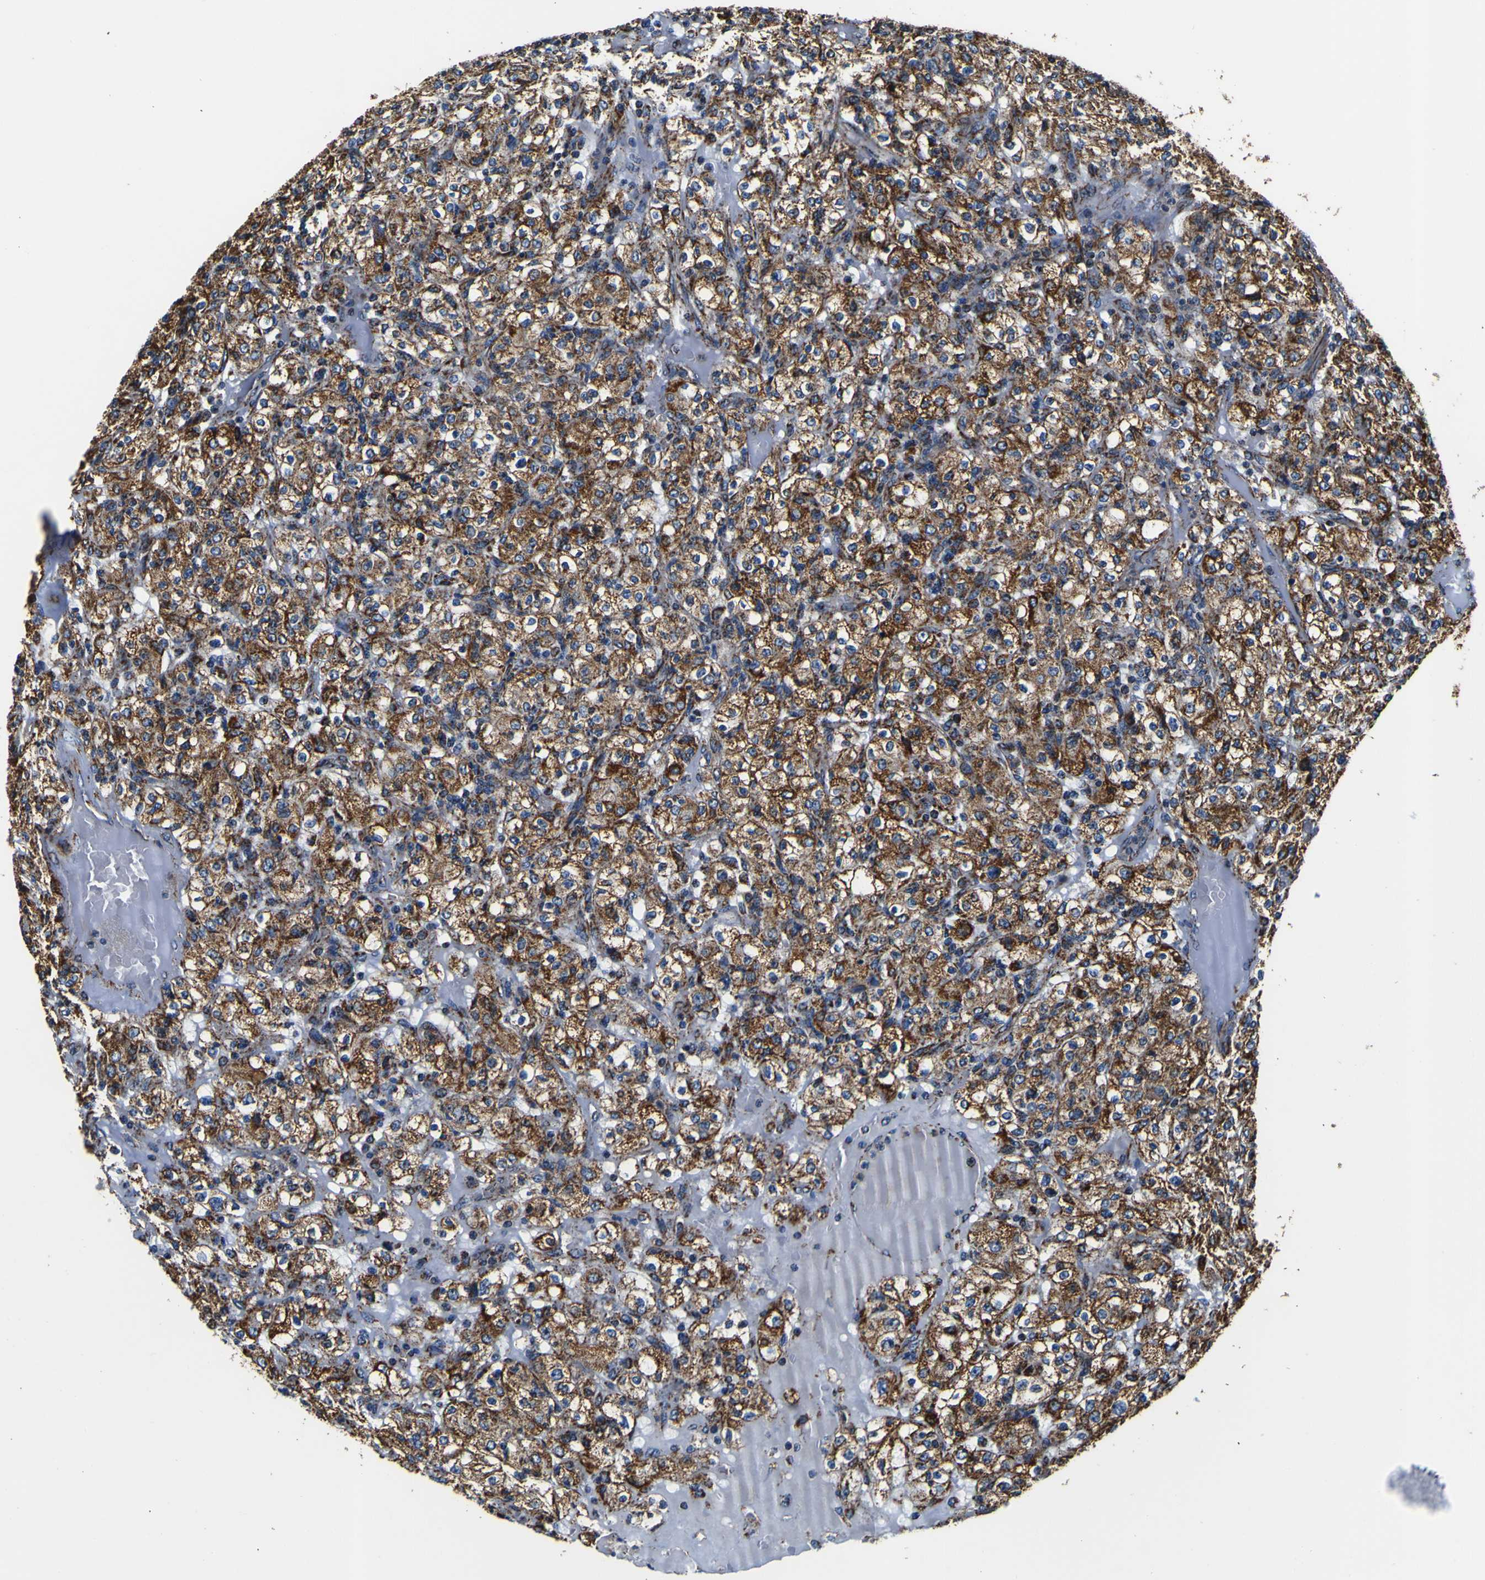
{"staining": {"intensity": "strong", "quantity": ">75%", "location": "cytoplasmic/membranous"}, "tissue": "renal cancer", "cell_type": "Tumor cells", "image_type": "cancer", "snomed": [{"axis": "morphology", "description": "Normal tissue, NOS"}, {"axis": "morphology", "description": "Adenocarcinoma, NOS"}, {"axis": "topography", "description": "Kidney"}], "caption": "Human renal cancer stained with a protein marker exhibits strong staining in tumor cells.", "gene": "PTRH2", "patient": {"sex": "female", "age": 72}}